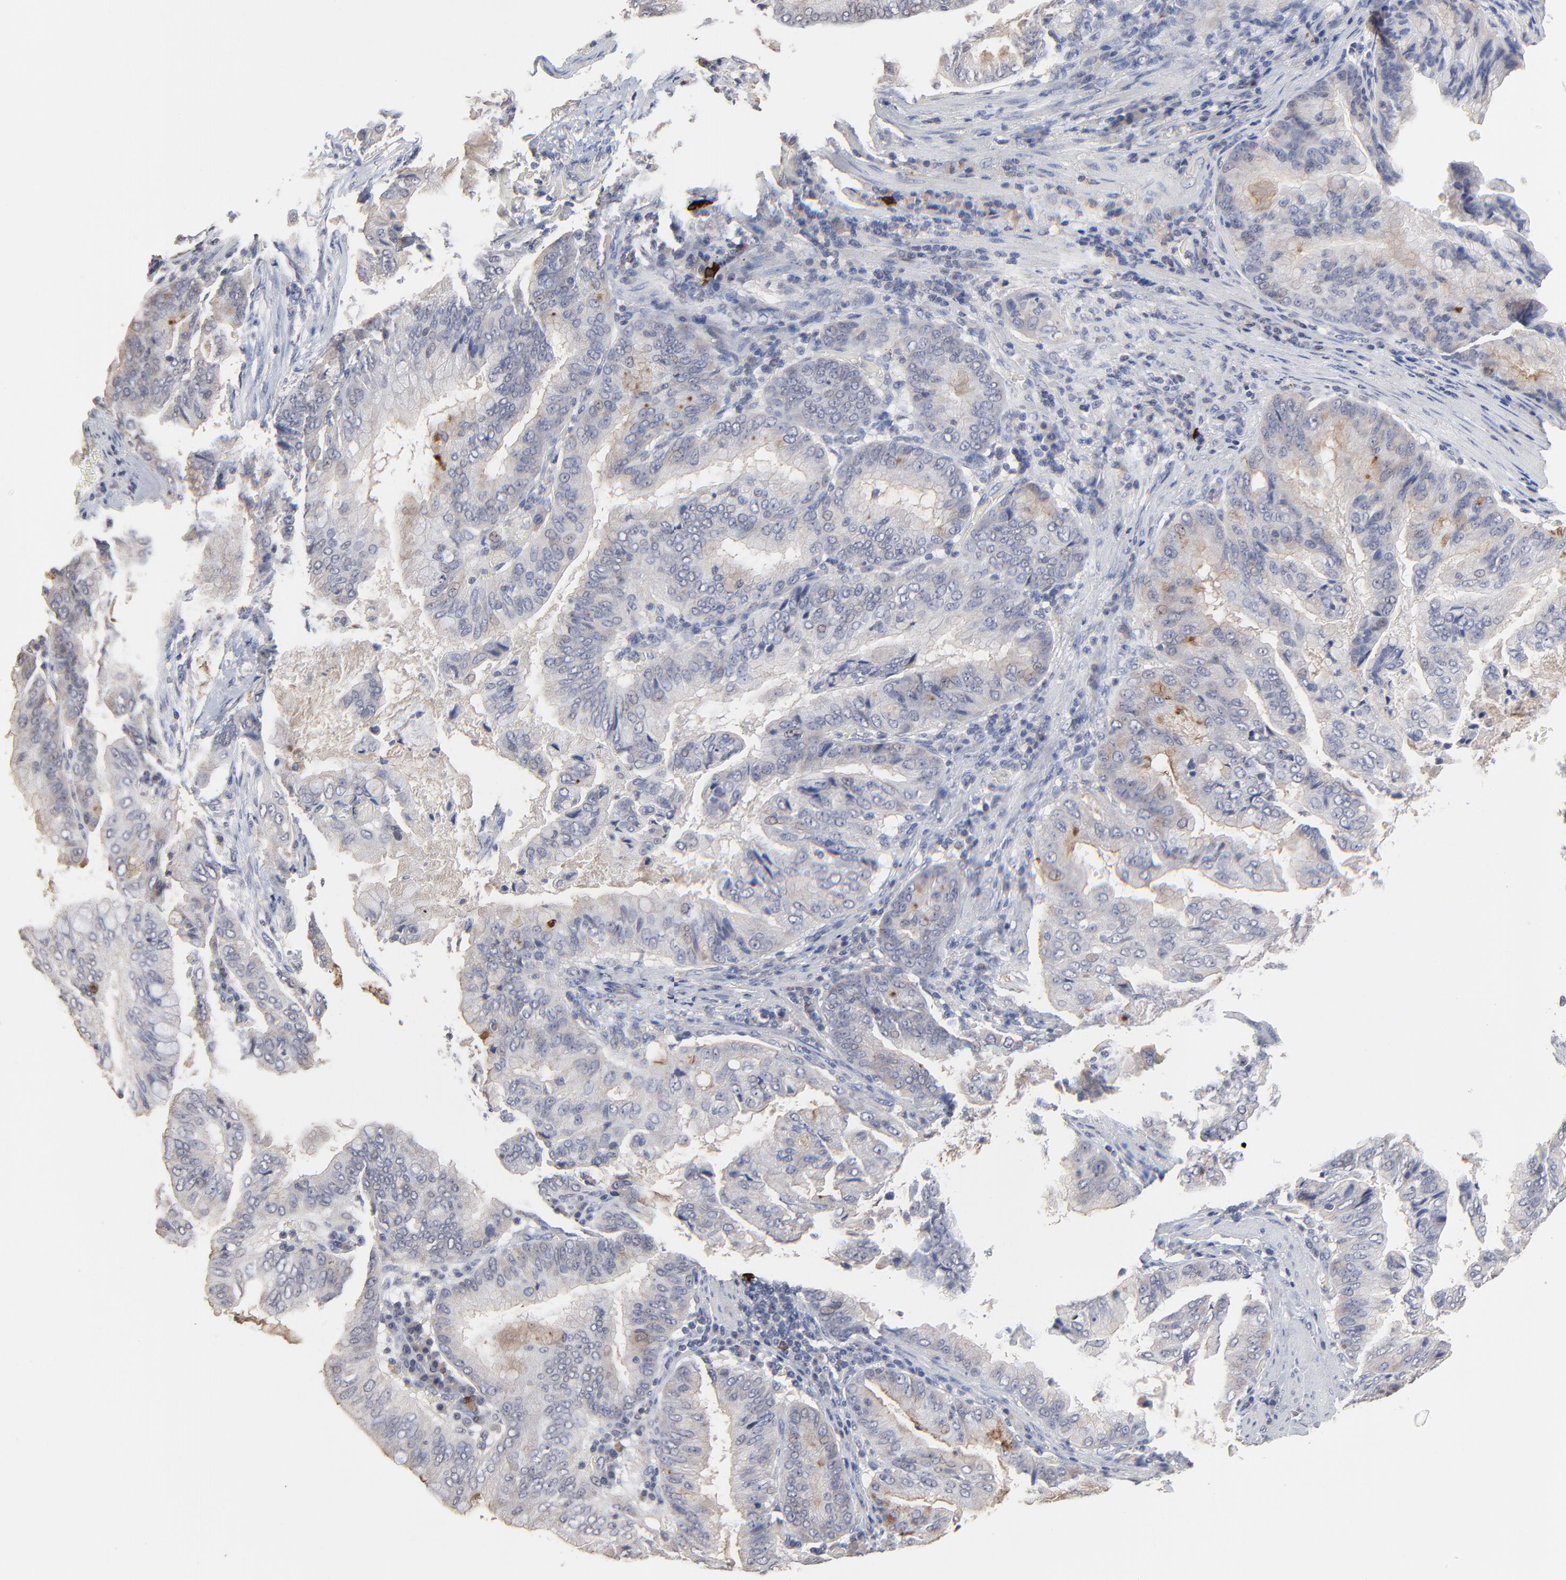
{"staining": {"intensity": "weak", "quantity": "25%-75%", "location": "cytoplasmic/membranous"}, "tissue": "stomach cancer", "cell_type": "Tumor cells", "image_type": "cancer", "snomed": [{"axis": "morphology", "description": "Adenocarcinoma, NOS"}, {"axis": "topography", "description": "Stomach, upper"}], "caption": "Adenocarcinoma (stomach) tissue demonstrates weak cytoplasmic/membranous positivity in about 25%-75% of tumor cells", "gene": "VPREB3", "patient": {"sex": "male", "age": 80}}